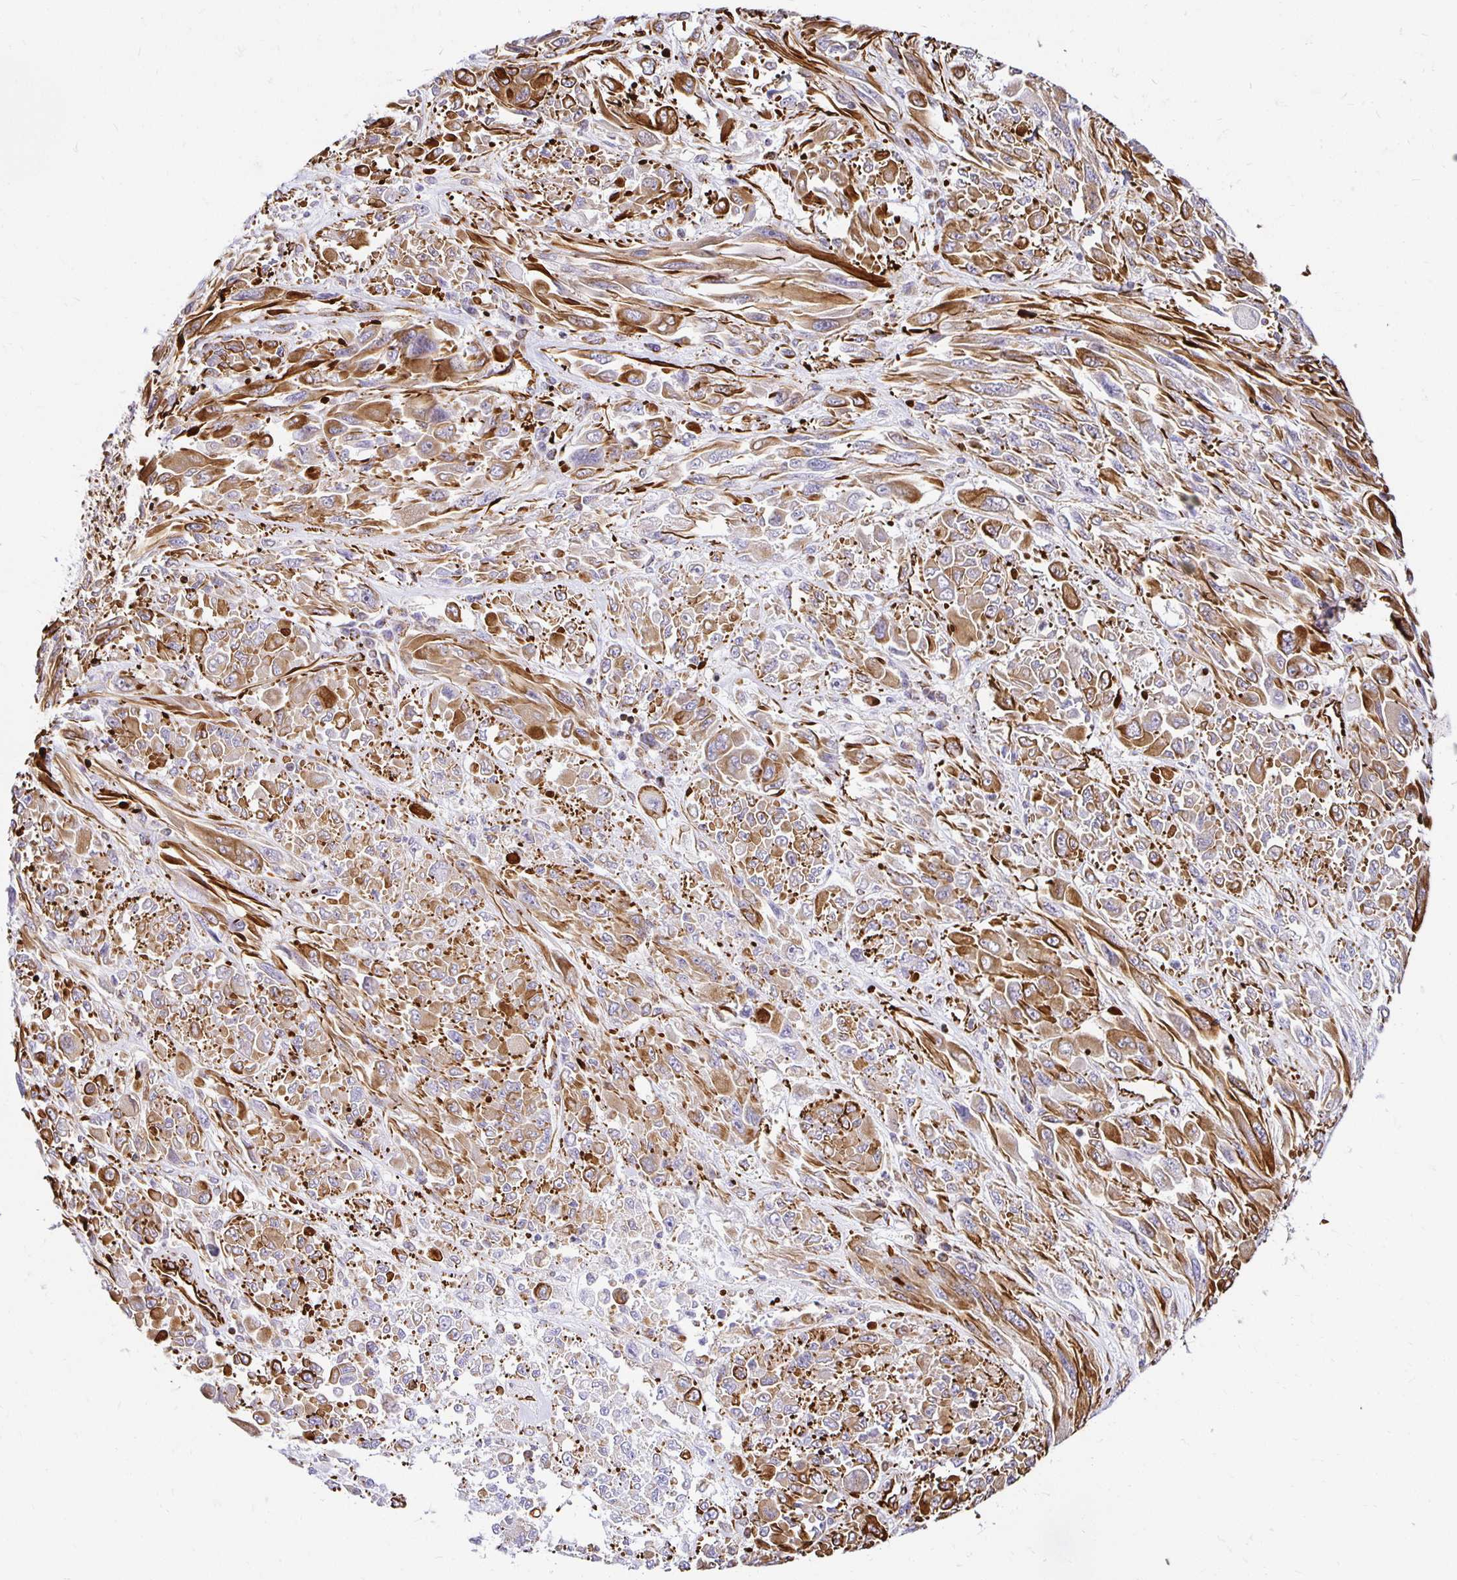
{"staining": {"intensity": "moderate", "quantity": ">75%", "location": "cytoplasmic/membranous"}, "tissue": "melanoma", "cell_type": "Tumor cells", "image_type": "cancer", "snomed": [{"axis": "morphology", "description": "Malignant melanoma, NOS"}, {"axis": "topography", "description": "Skin"}], "caption": "An IHC histopathology image of neoplastic tissue is shown. Protein staining in brown shows moderate cytoplasmic/membranous positivity in melanoma within tumor cells.", "gene": "PLAAT2", "patient": {"sex": "female", "age": 91}}